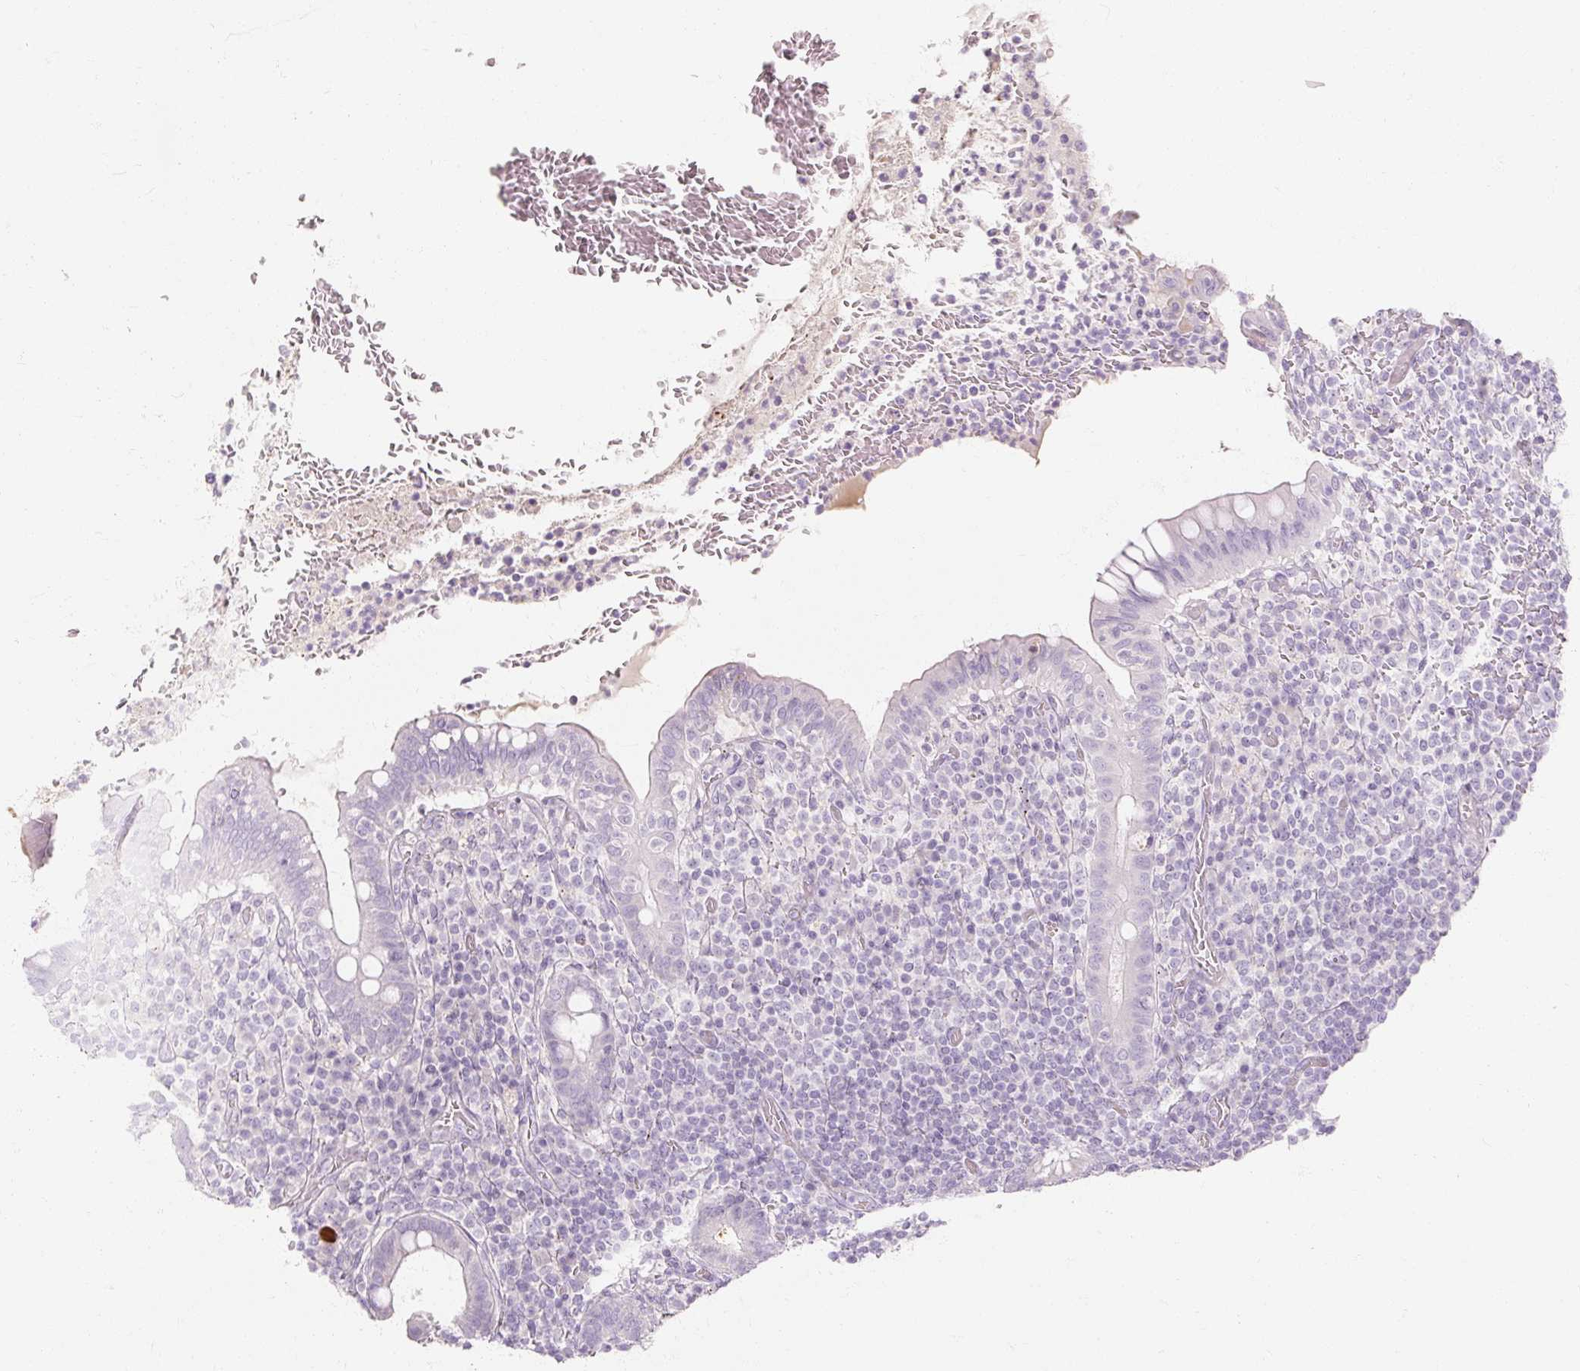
{"staining": {"intensity": "negative", "quantity": "none", "location": "none"}, "tissue": "appendix", "cell_type": "Glandular cells", "image_type": "normal", "snomed": [{"axis": "morphology", "description": "Normal tissue, NOS"}, {"axis": "topography", "description": "Appendix"}], "caption": "Glandular cells are negative for protein expression in benign human appendix.", "gene": "NFE2L3", "patient": {"sex": "female", "age": 43}}